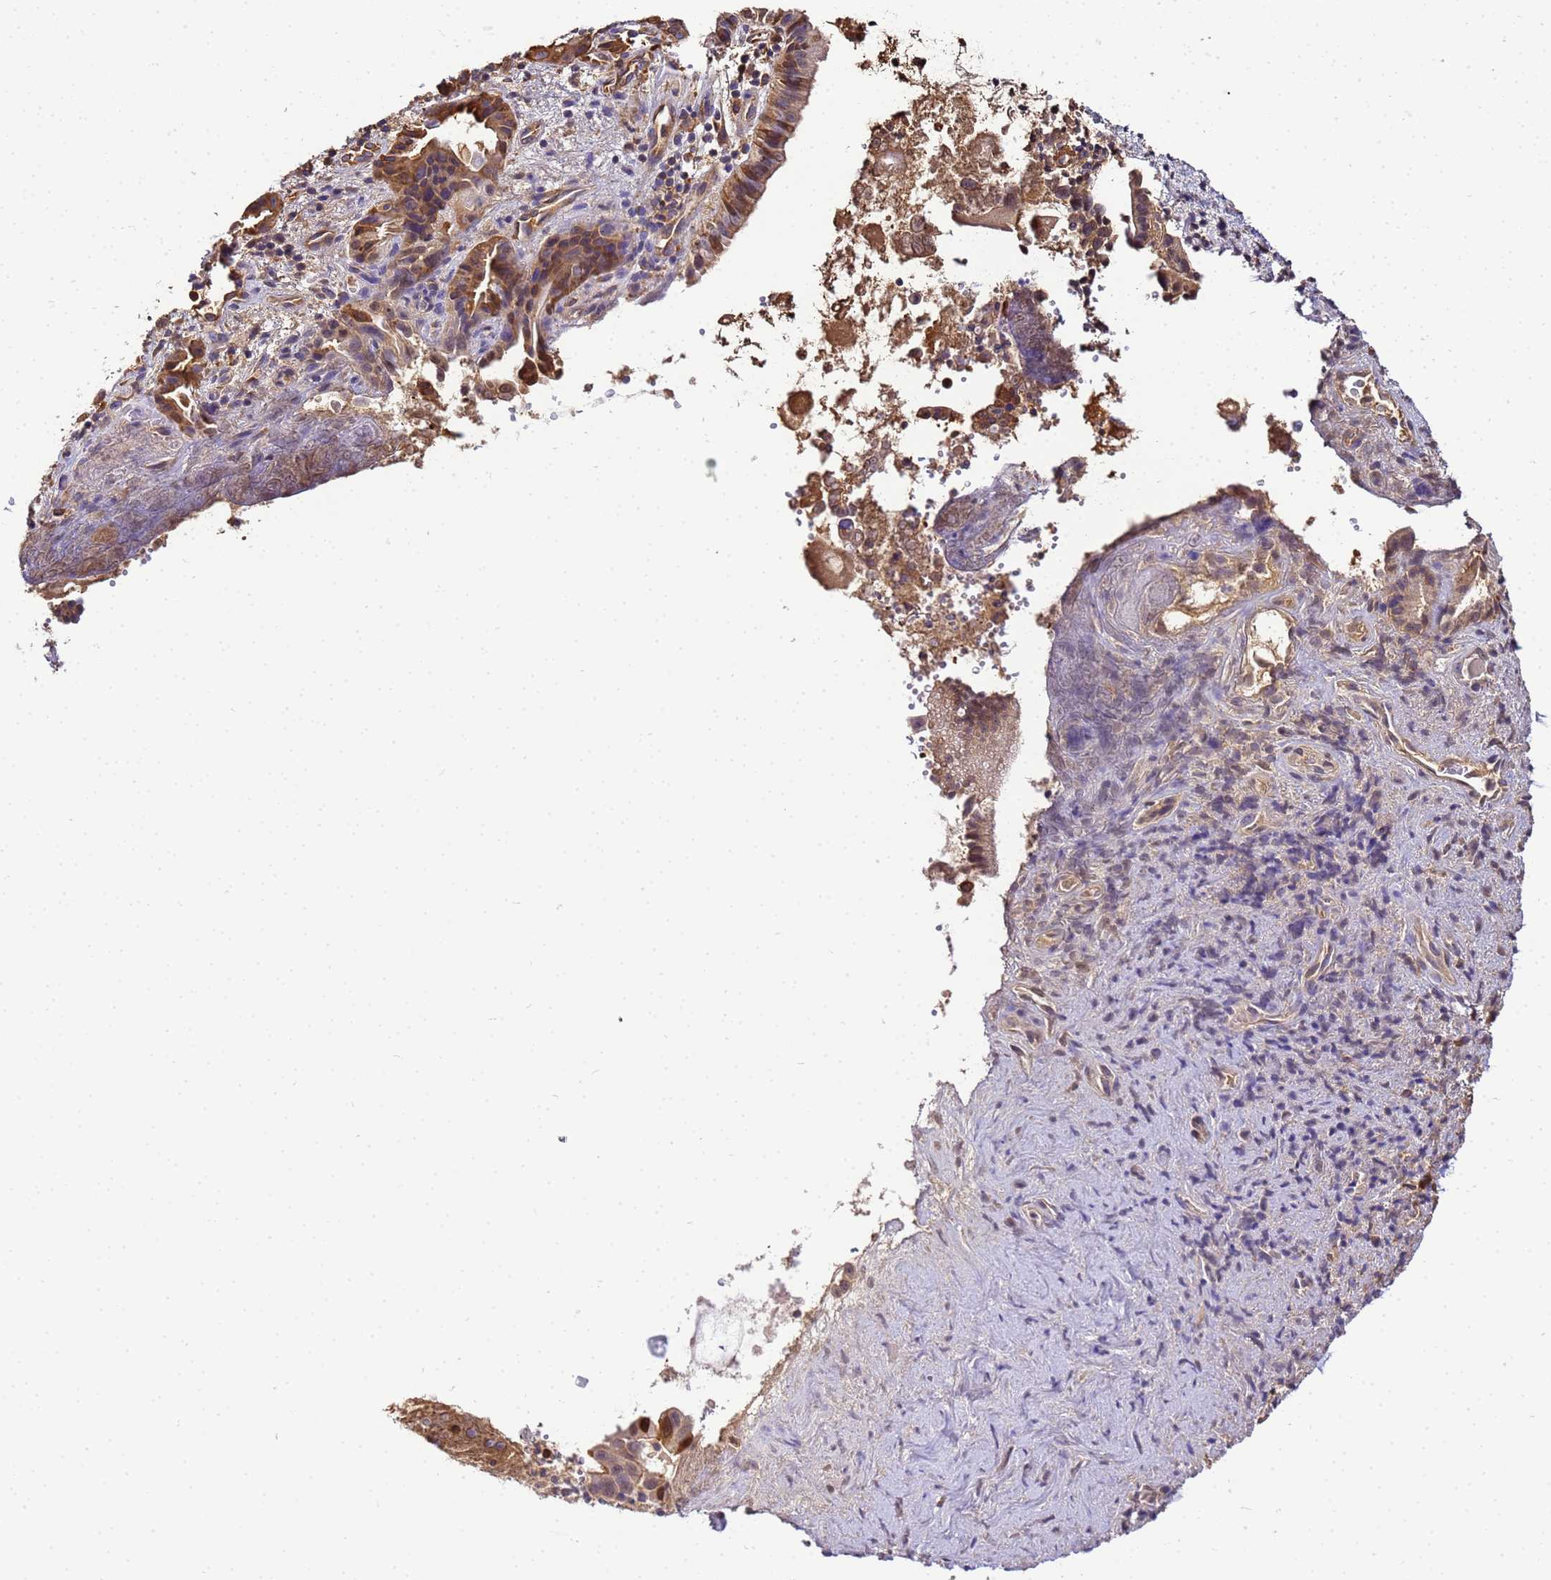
{"staining": {"intensity": "moderate", "quantity": "25%-75%", "location": "cytoplasmic/membranous"}, "tissue": "pancreatic cancer", "cell_type": "Tumor cells", "image_type": "cancer", "snomed": [{"axis": "morphology", "description": "Adenocarcinoma, NOS"}, {"axis": "topography", "description": "Pancreas"}], "caption": "Immunohistochemical staining of human pancreatic adenocarcinoma shows medium levels of moderate cytoplasmic/membranous protein staining in approximately 25%-75% of tumor cells.", "gene": "NARS1", "patient": {"sex": "female", "age": 77}}